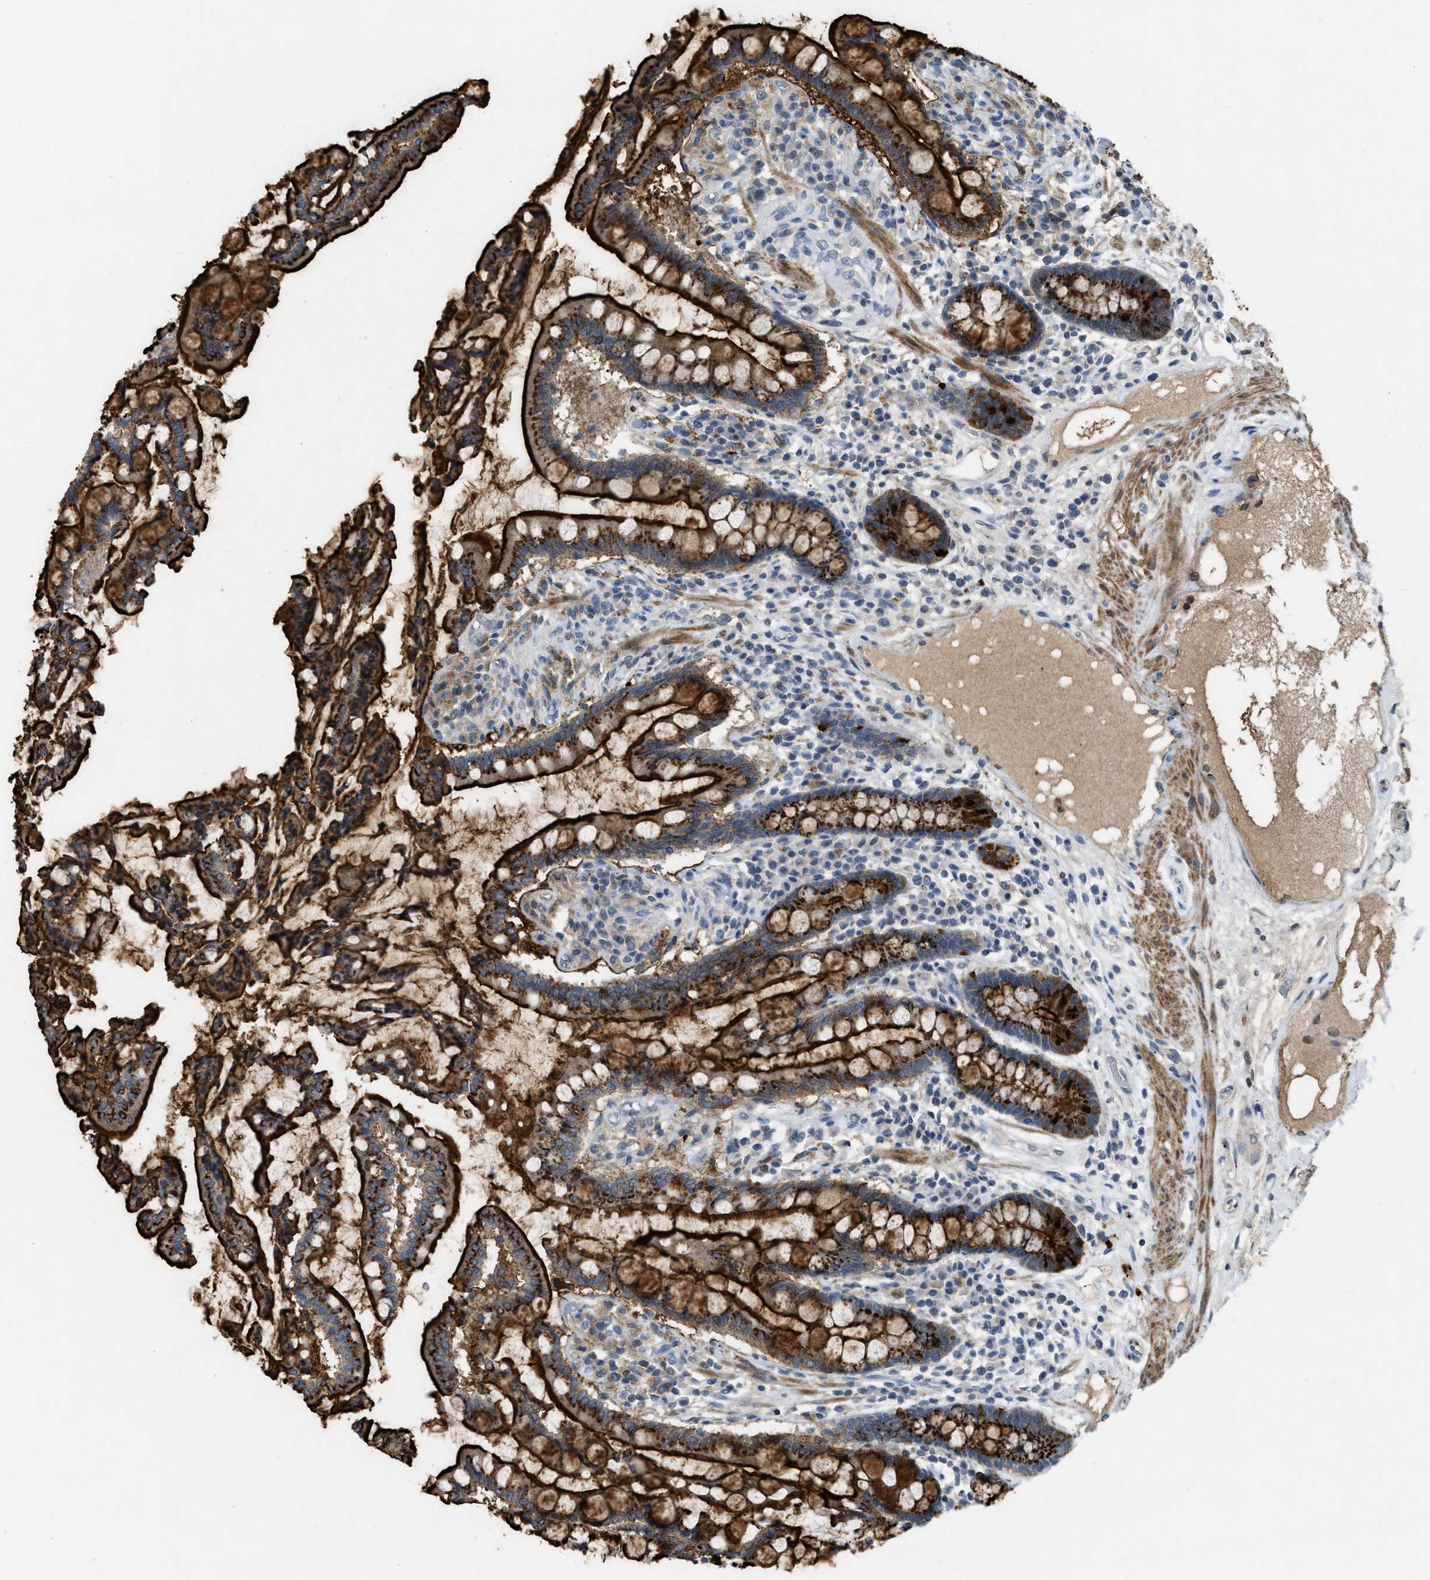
{"staining": {"intensity": "moderate", "quantity": "25%-75%", "location": "cytoplasmic/membranous"}, "tissue": "colon", "cell_type": "Endothelial cells", "image_type": "normal", "snomed": [{"axis": "morphology", "description": "Normal tissue, NOS"}, {"axis": "topography", "description": "Colon"}], "caption": "Colon stained with DAB IHC demonstrates medium levels of moderate cytoplasmic/membranous staining in about 25%-75% of endothelial cells. The staining is performed using DAB (3,3'-diaminobenzidine) brown chromogen to label protein expression. The nuclei are counter-stained blue using hematoxylin.", "gene": "SLC5A5", "patient": {"sex": "male", "age": 73}}